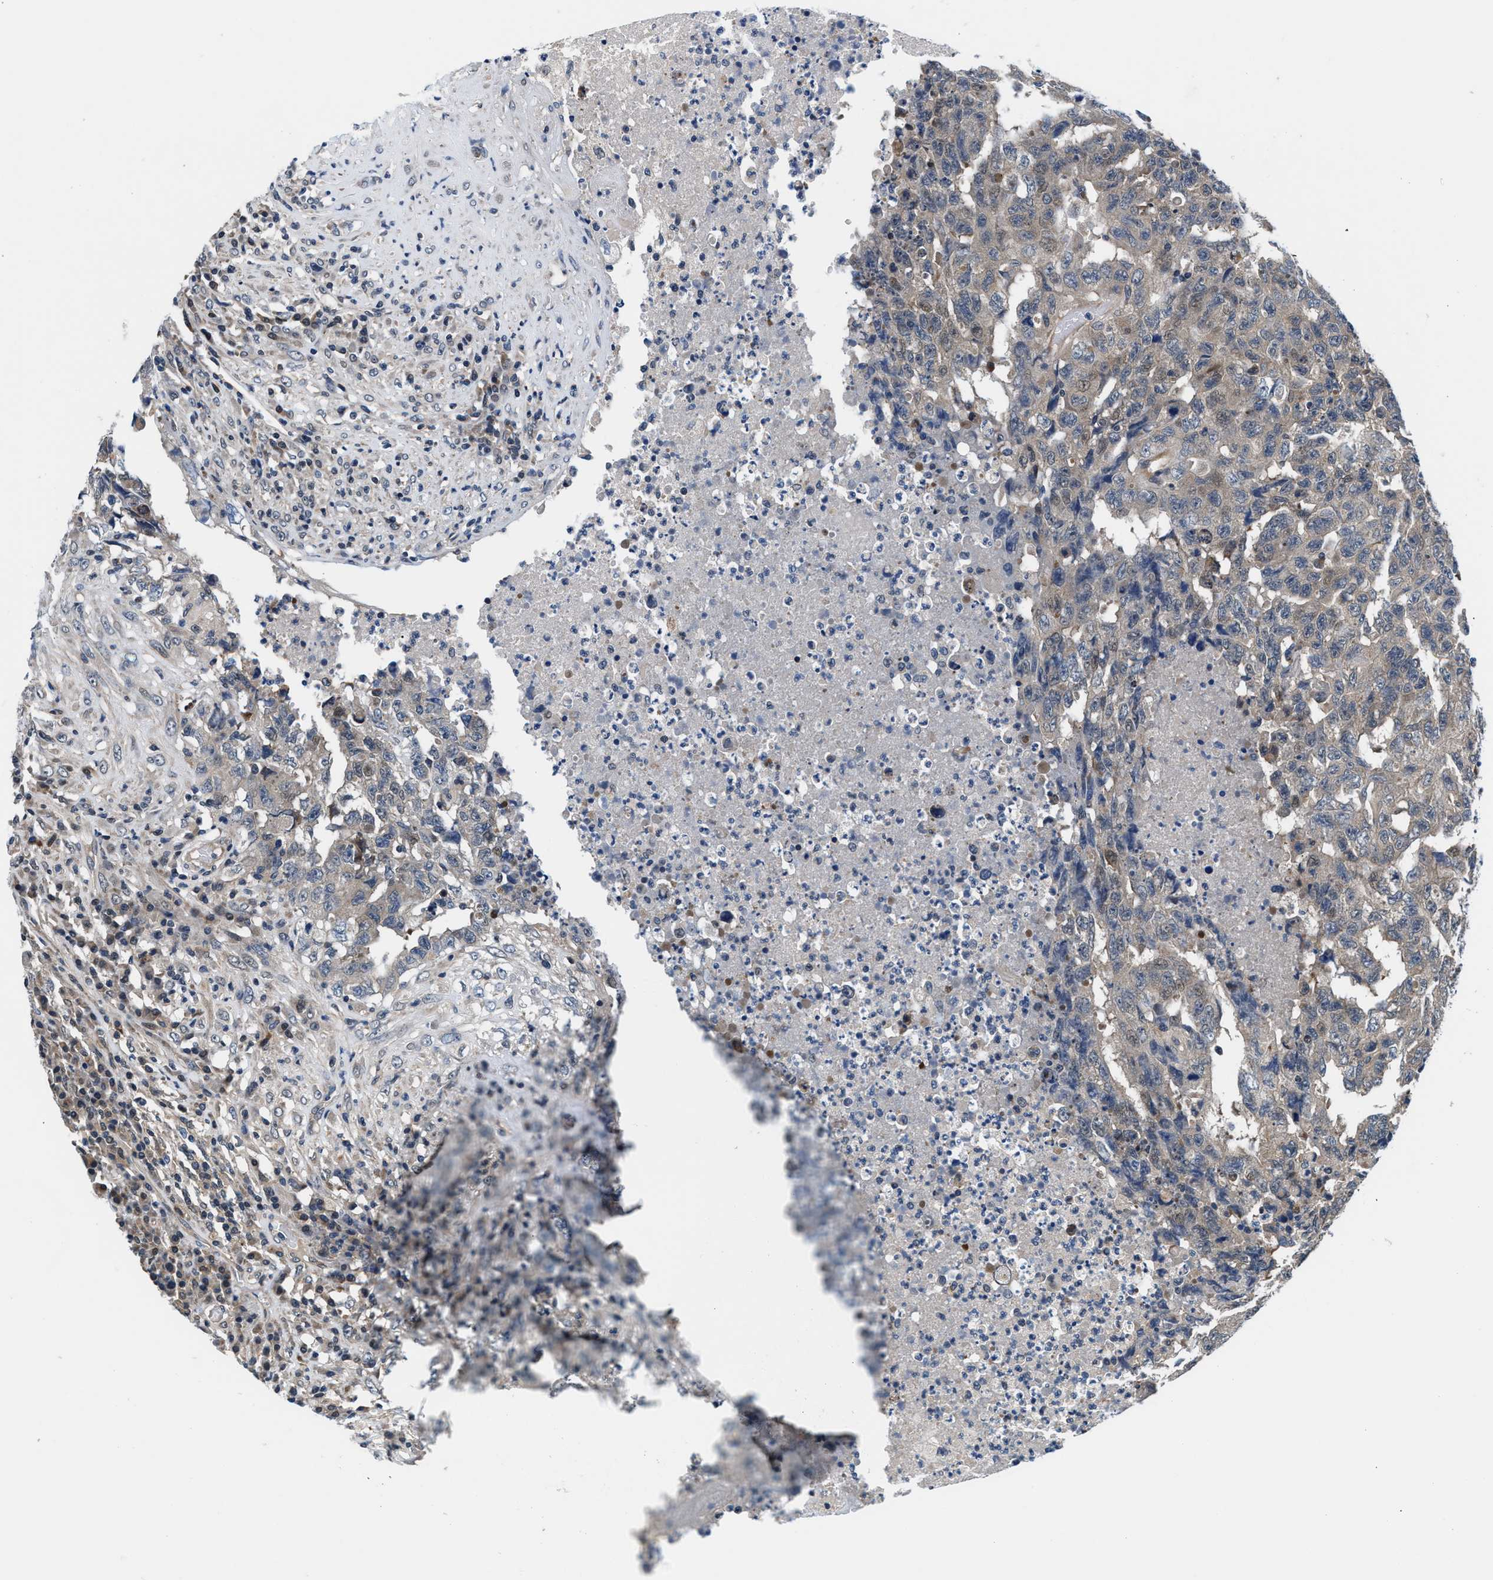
{"staining": {"intensity": "weak", "quantity": "<25%", "location": "cytoplasmic/membranous"}, "tissue": "testis cancer", "cell_type": "Tumor cells", "image_type": "cancer", "snomed": [{"axis": "morphology", "description": "Necrosis, NOS"}, {"axis": "morphology", "description": "Carcinoma, Embryonal, NOS"}, {"axis": "topography", "description": "Testis"}], "caption": "This is a histopathology image of IHC staining of embryonal carcinoma (testis), which shows no expression in tumor cells.", "gene": "PRPSAP2", "patient": {"sex": "male", "age": 19}}